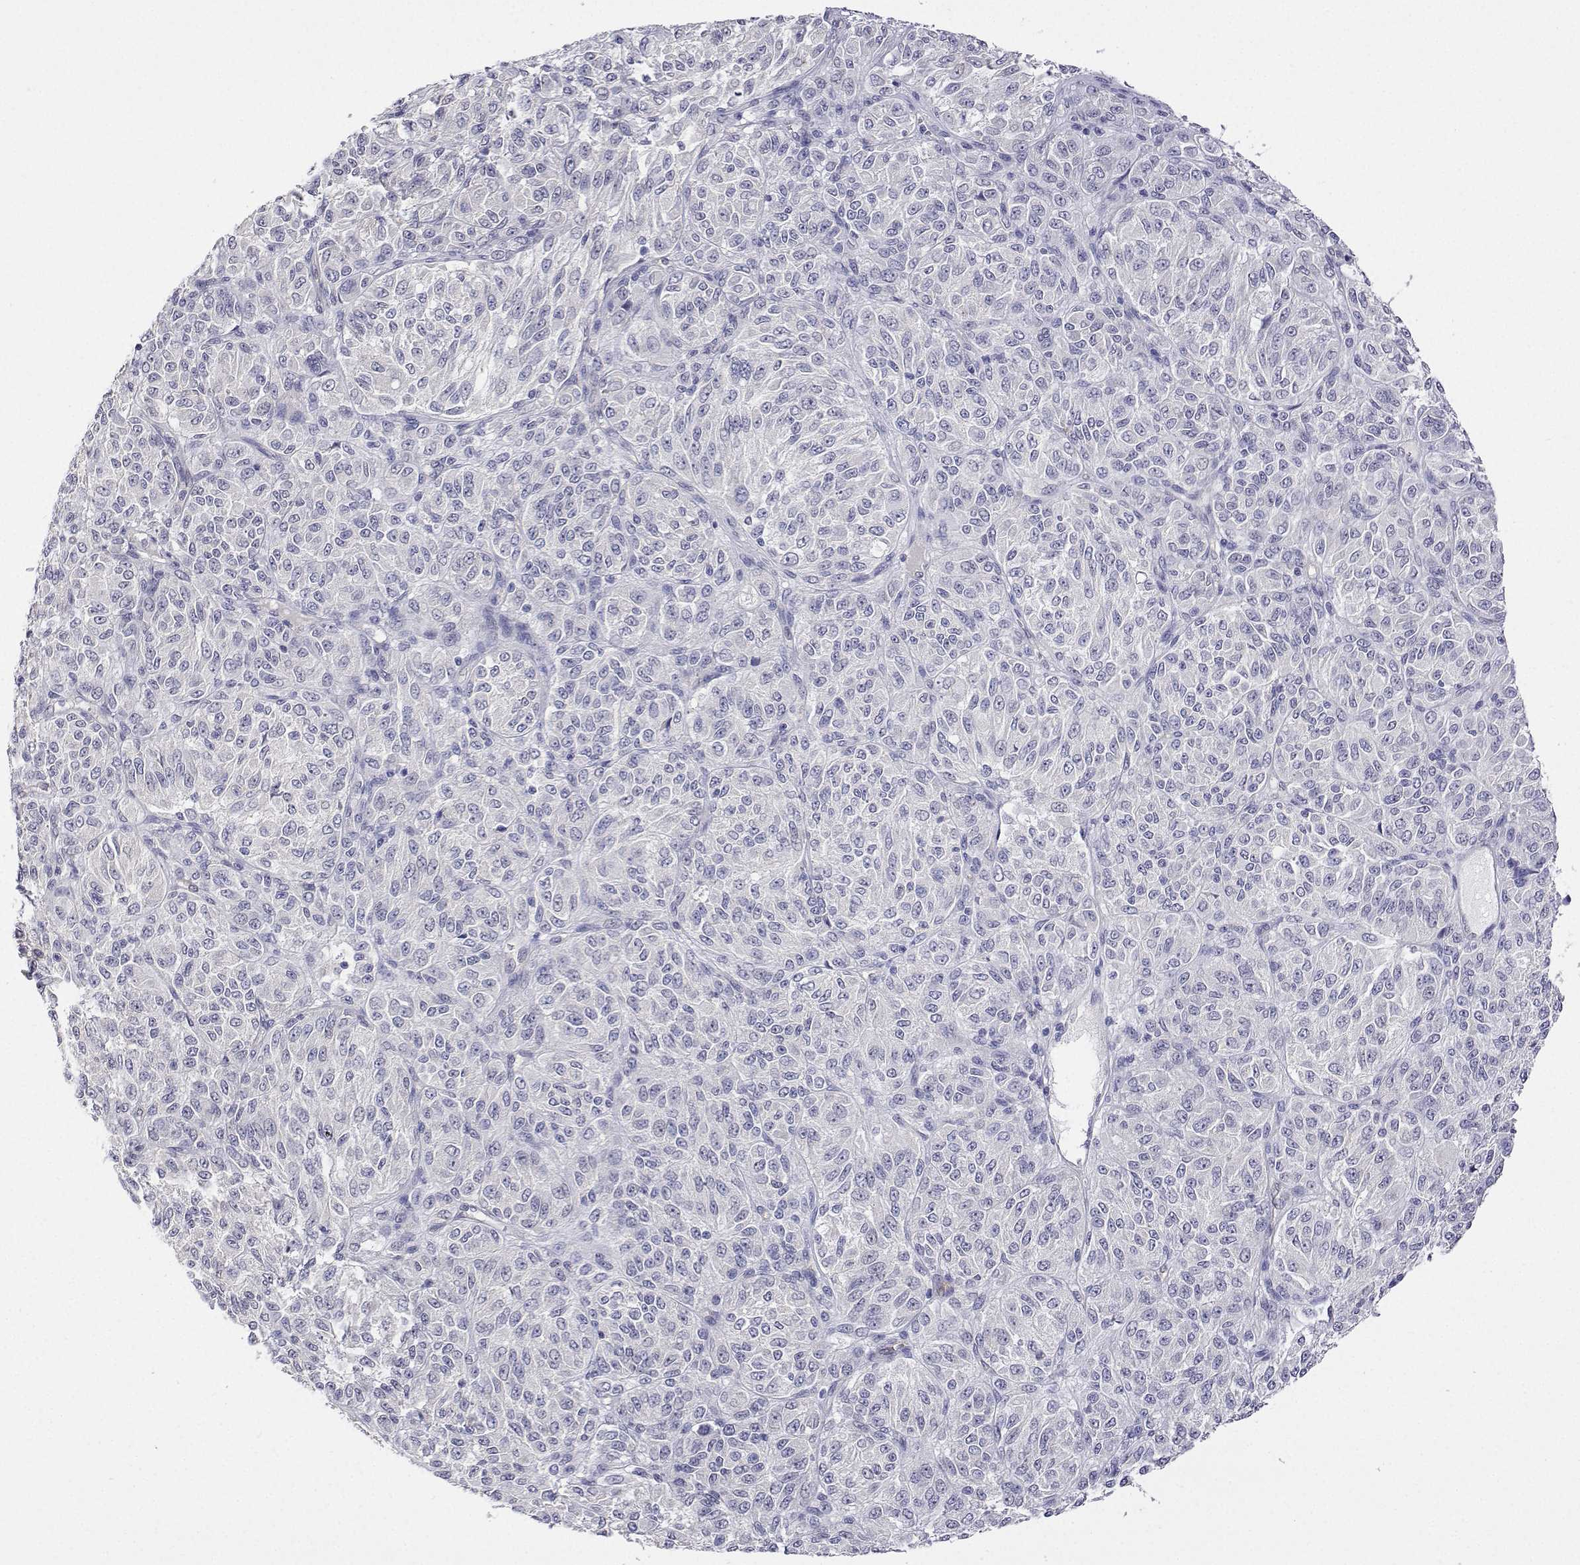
{"staining": {"intensity": "negative", "quantity": "none", "location": "none"}, "tissue": "melanoma", "cell_type": "Tumor cells", "image_type": "cancer", "snomed": [{"axis": "morphology", "description": "Malignant melanoma, Metastatic site"}, {"axis": "topography", "description": "Brain"}], "caption": "The micrograph shows no significant positivity in tumor cells of melanoma.", "gene": "PLCB1", "patient": {"sex": "female", "age": 56}}